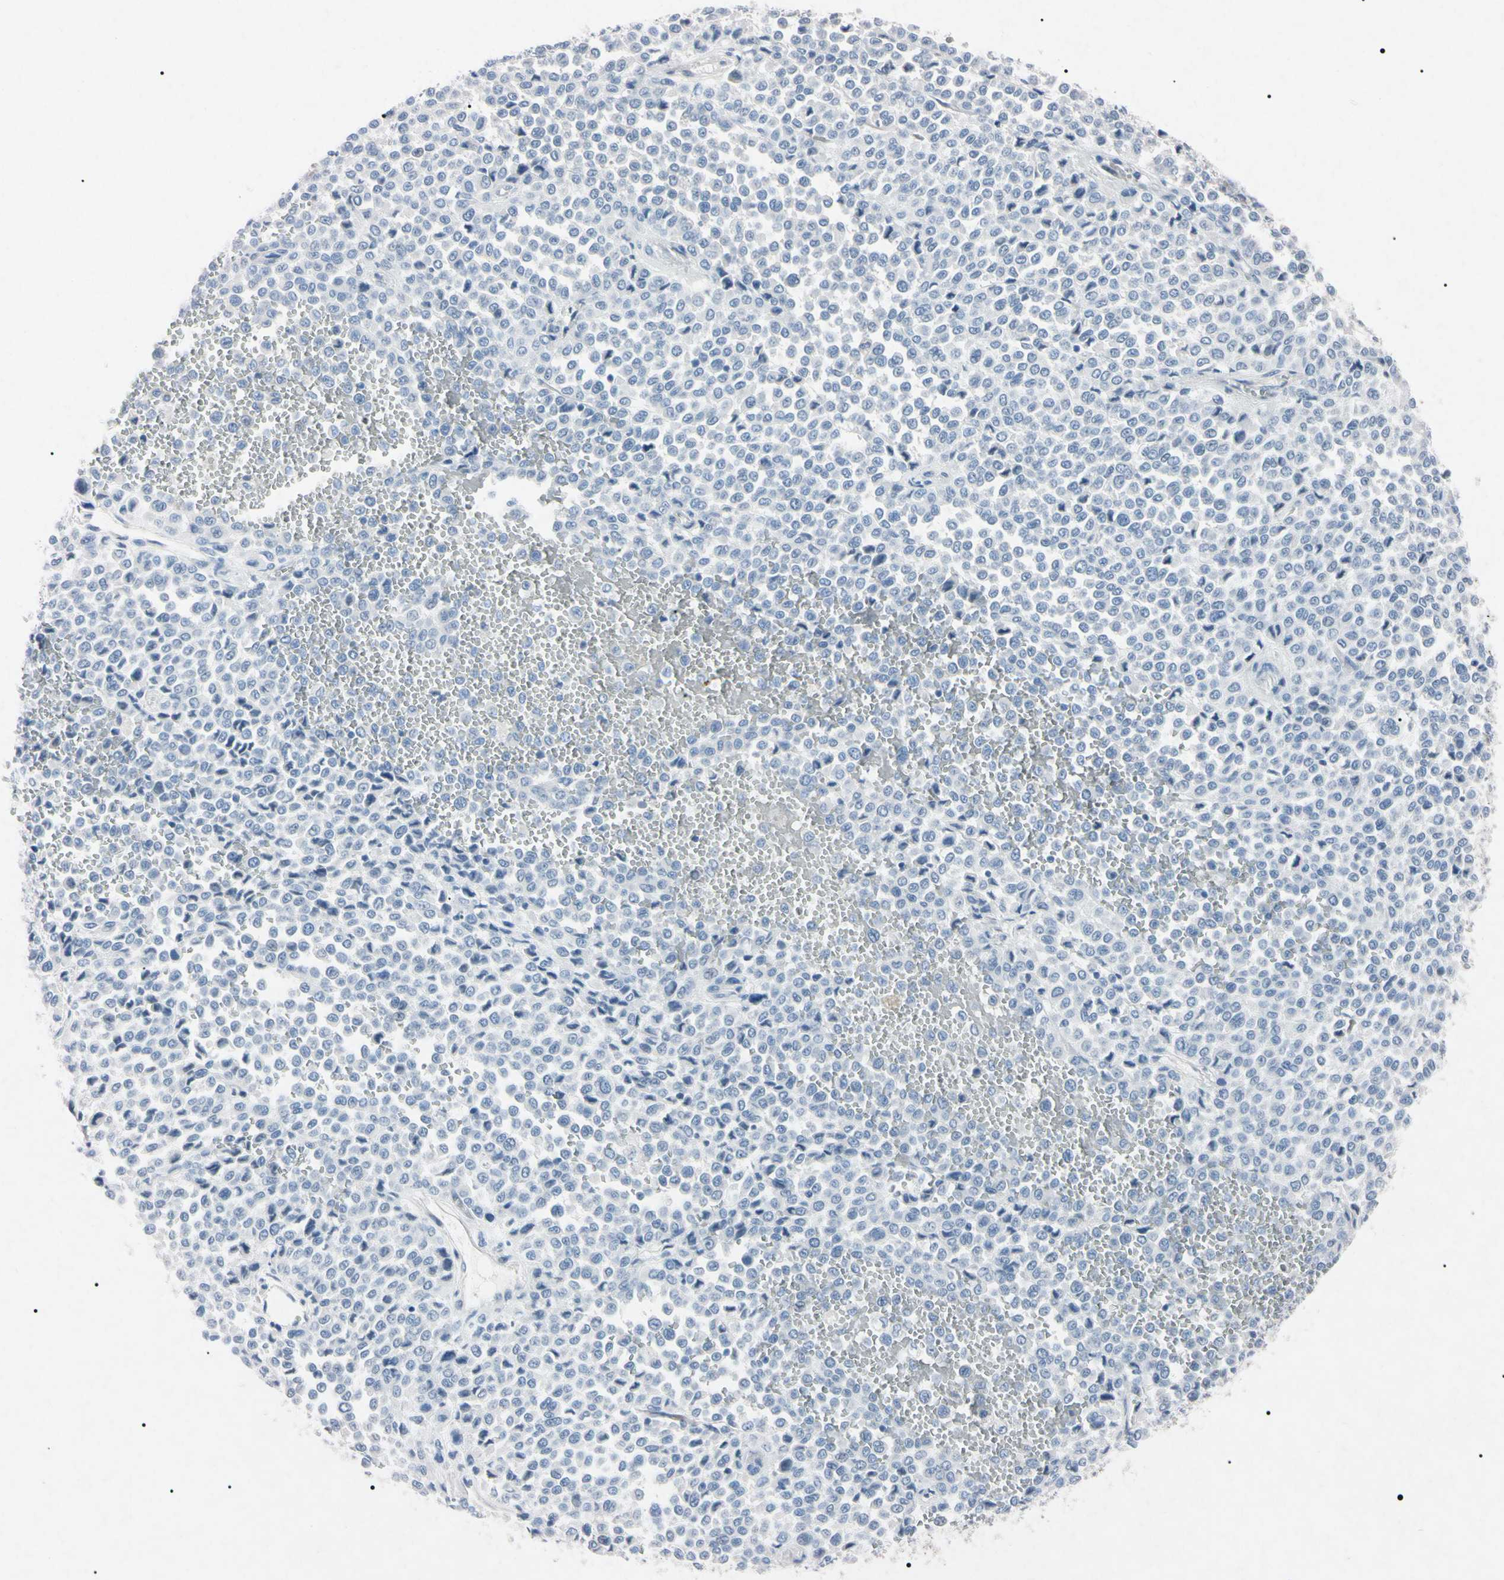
{"staining": {"intensity": "negative", "quantity": "none", "location": "none"}, "tissue": "melanoma", "cell_type": "Tumor cells", "image_type": "cancer", "snomed": [{"axis": "morphology", "description": "Malignant melanoma, Metastatic site"}, {"axis": "topography", "description": "Pancreas"}], "caption": "The micrograph reveals no significant expression in tumor cells of melanoma.", "gene": "ELN", "patient": {"sex": "female", "age": 30}}